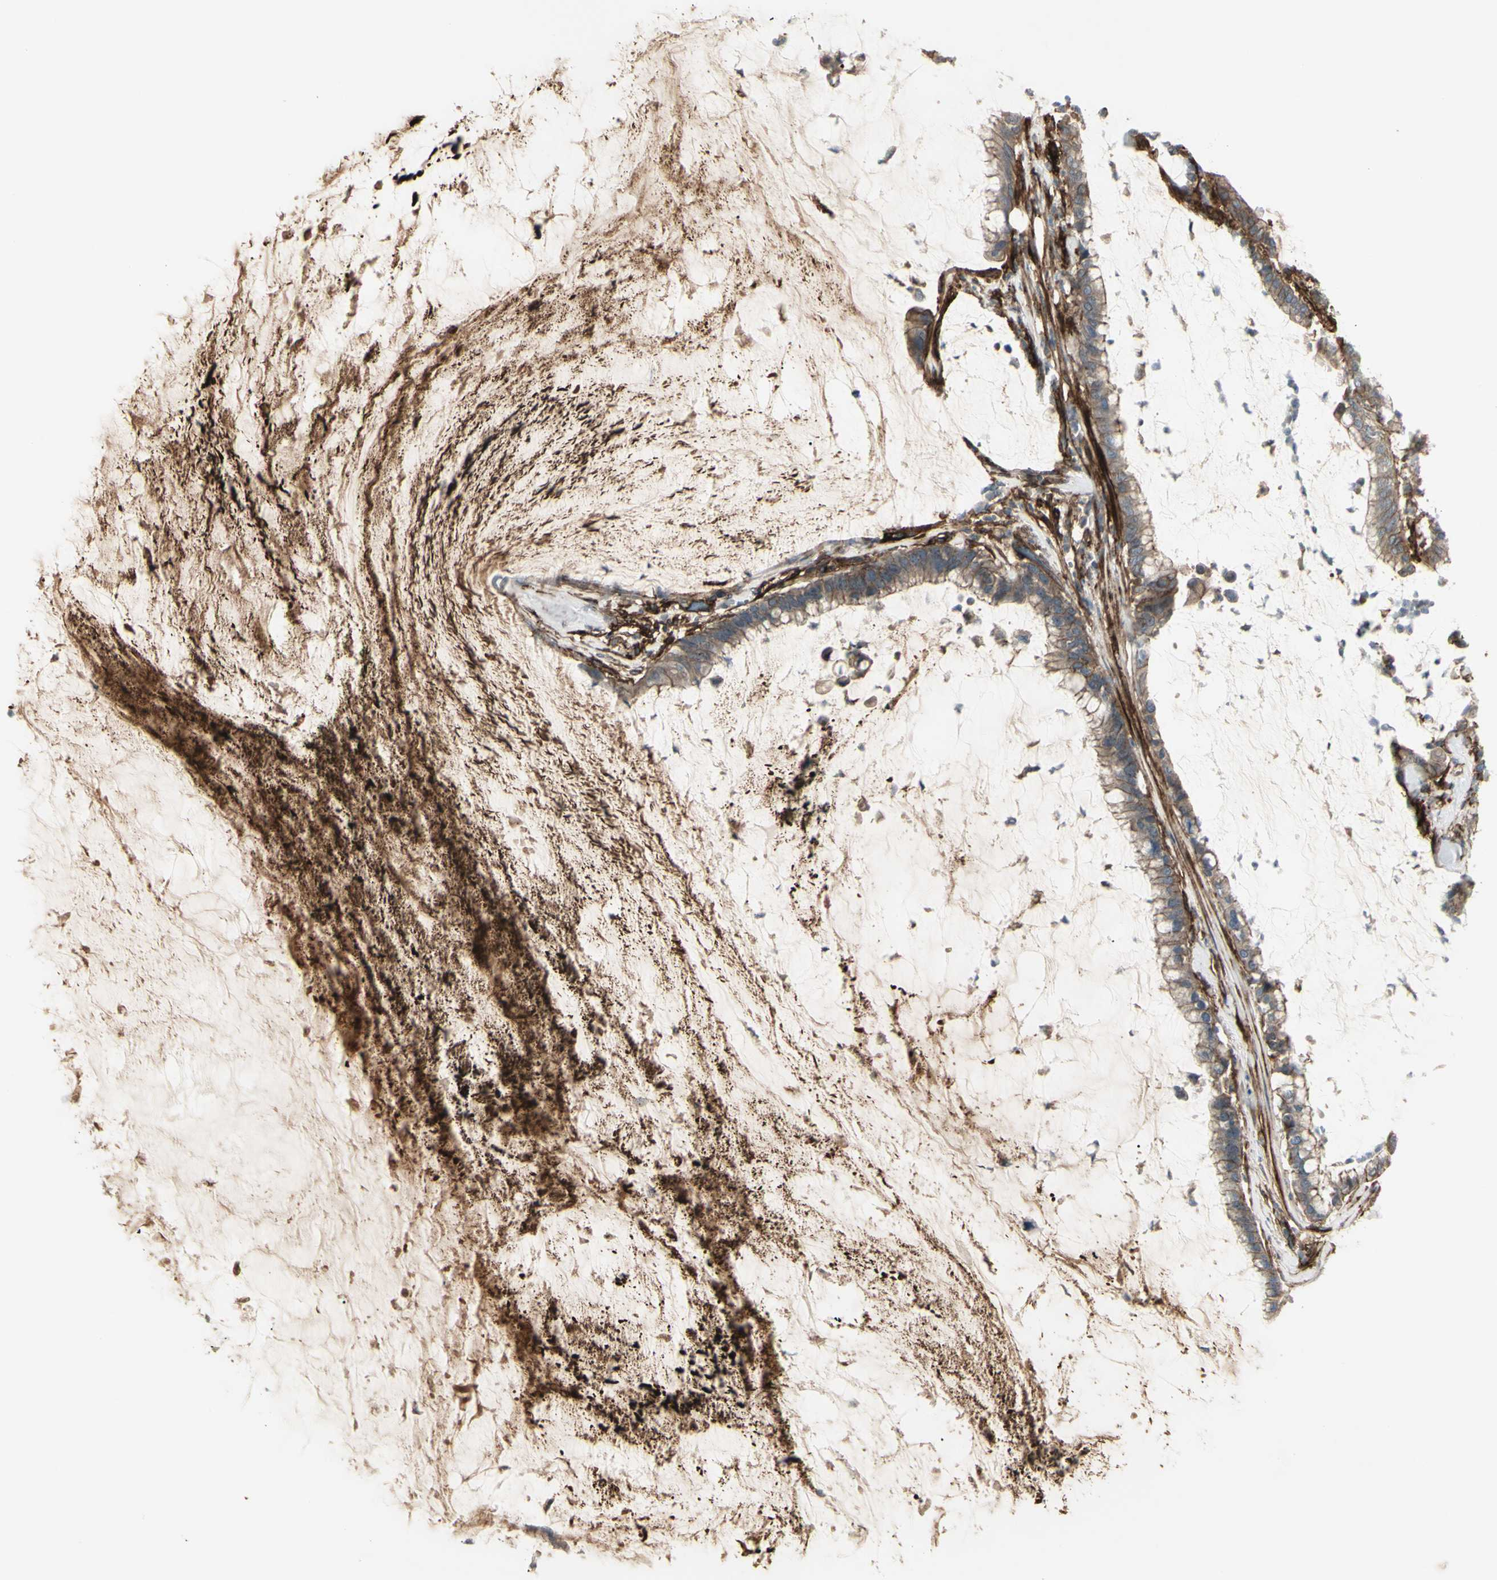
{"staining": {"intensity": "weak", "quantity": ">75%", "location": "cytoplasmic/membranous"}, "tissue": "pancreatic cancer", "cell_type": "Tumor cells", "image_type": "cancer", "snomed": [{"axis": "morphology", "description": "Adenocarcinoma, NOS"}, {"axis": "topography", "description": "Pancreas"}], "caption": "A high-resolution histopathology image shows IHC staining of pancreatic adenocarcinoma, which exhibits weak cytoplasmic/membranous positivity in about >75% of tumor cells.", "gene": "CD276", "patient": {"sex": "male", "age": 41}}